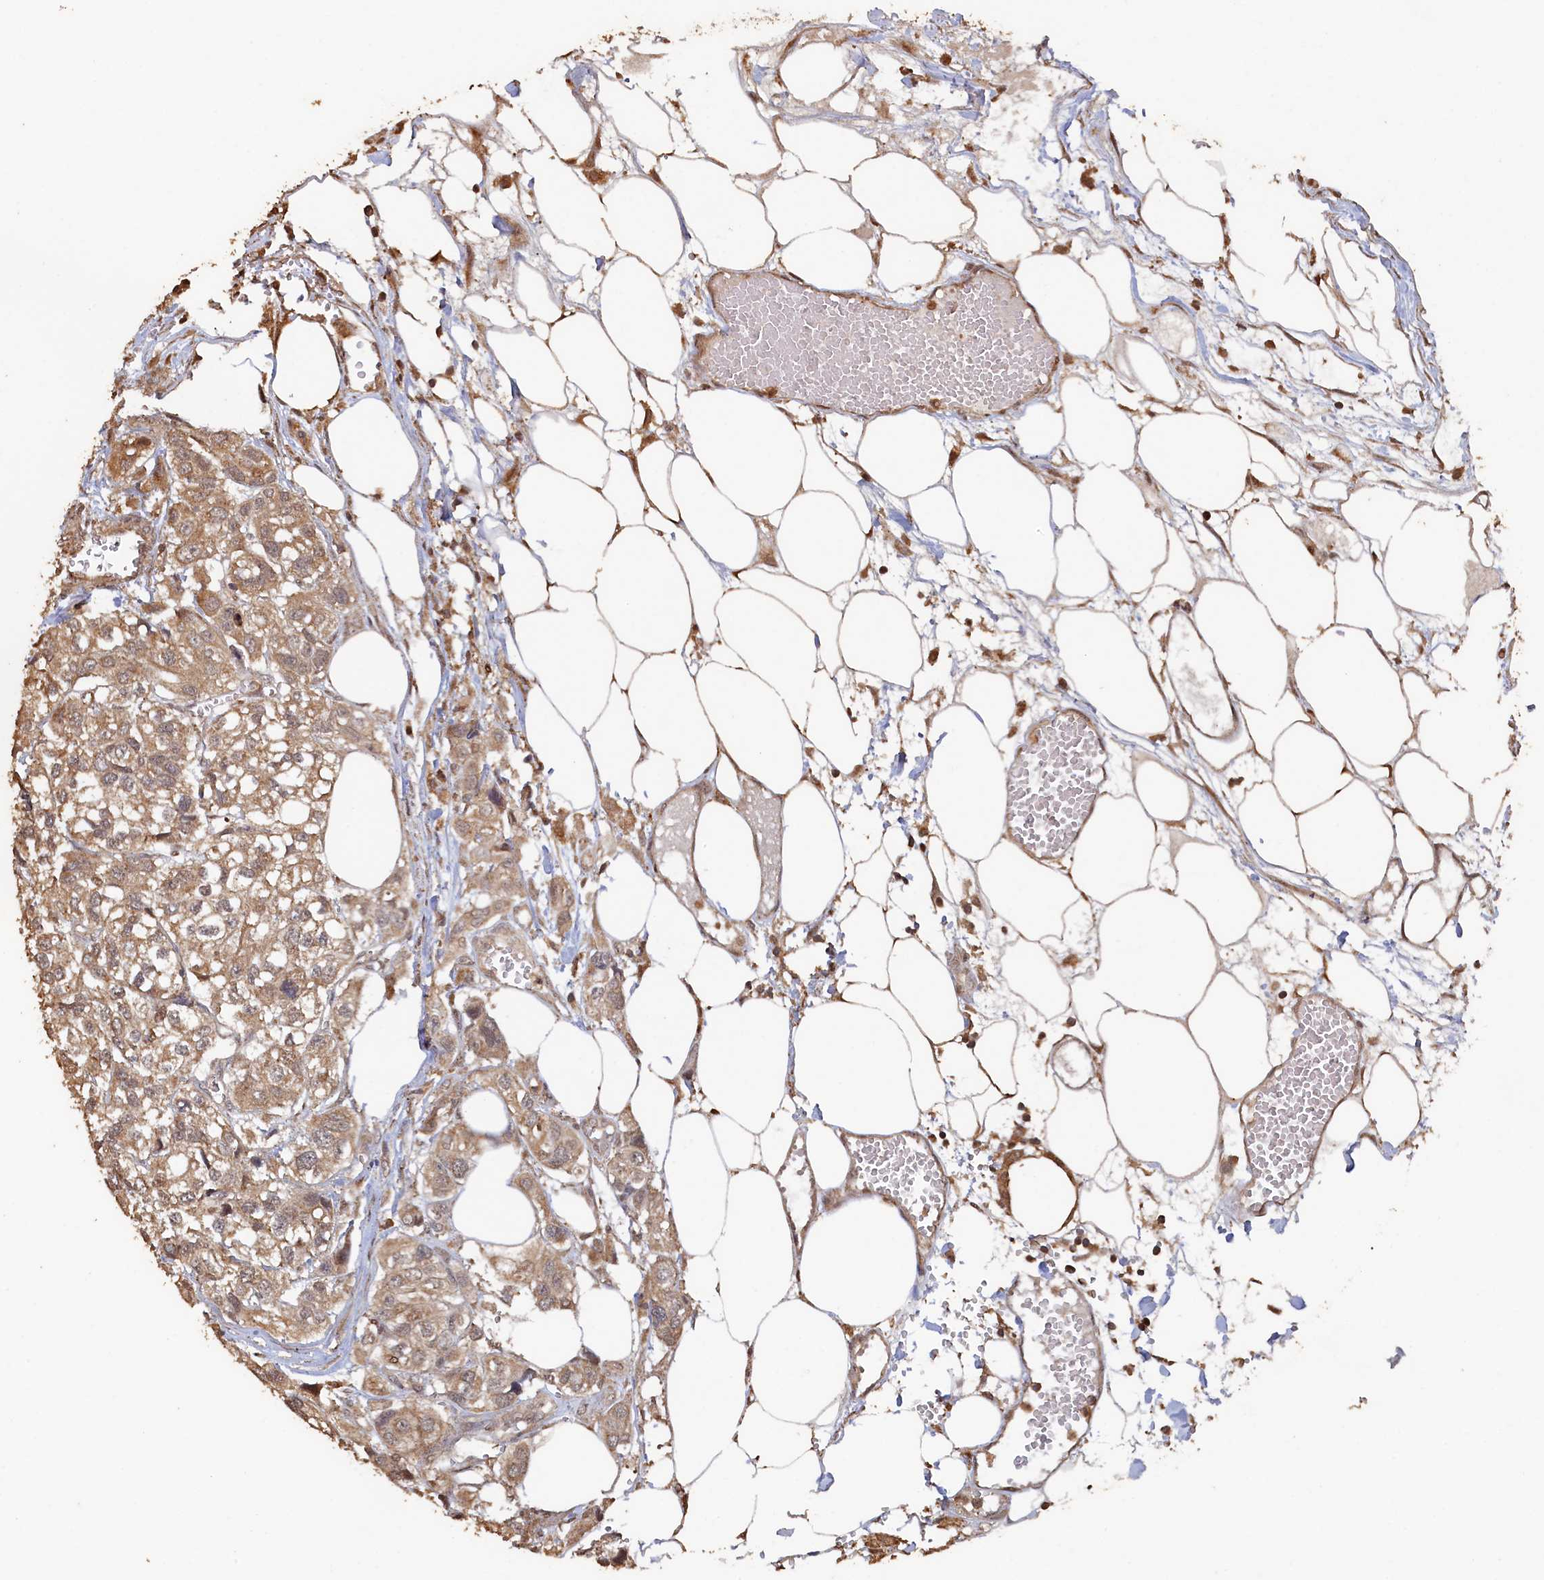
{"staining": {"intensity": "moderate", "quantity": ">75%", "location": "cytoplasmic/membranous"}, "tissue": "urothelial cancer", "cell_type": "Tumor cells", "image_type": "cancer", "snomed": [{"axis": "morphology", "description": "Urothelial carcinoma, High grade"}, {"axis": "topography", "description": "Urinary bladder"}], "caption": "Immunohistochemical staining of human urothelial cancer reveals moderate cytoplasmic/membranous protein expression in about >75% of tumor cells. (Stains: DAB (3,3'-diaminobenzidine) in brown, nuclei in blue, Microscopy: brightfield microscopy at high magnification).", "gene": "PIGN", "patient": {"sex": "male", "age": 67}}